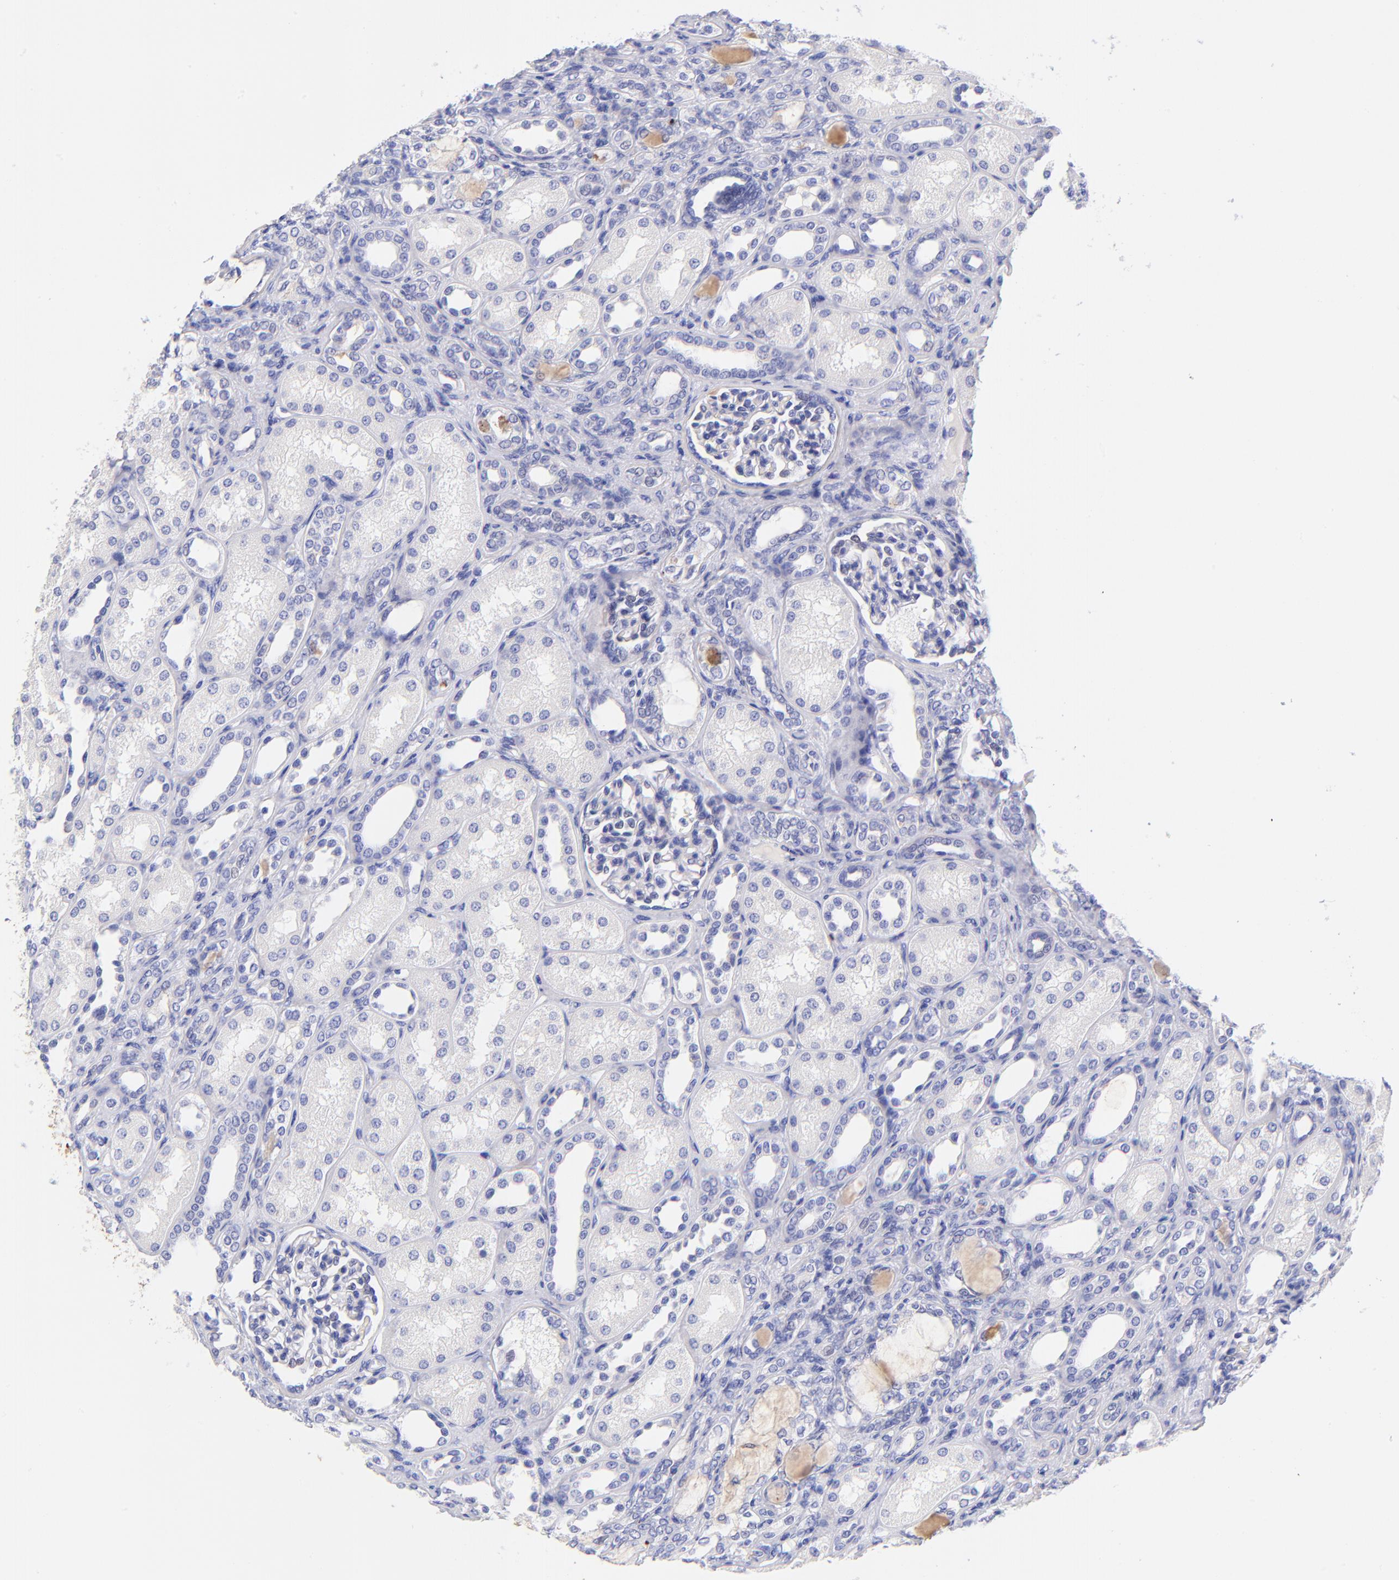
{"staining": {"intensity": "negative", "quantity": "none", "location": "none"}, "tissue": "kidney", "cell_type": "Cells in glomeruli", "image_type": "normal", "snomed": [{"axis": "morphology", "description": "Normal tissue, NOS"}, {"axis": "topography", "description": "Kidney"}], "caption": "DAB immunohistochemical staining of unremarkable kidney demonstrates no significant positivity in cells in glomeruli.", "gene": "RAB3B", "patient": {"sex": "male", "age": 7}}